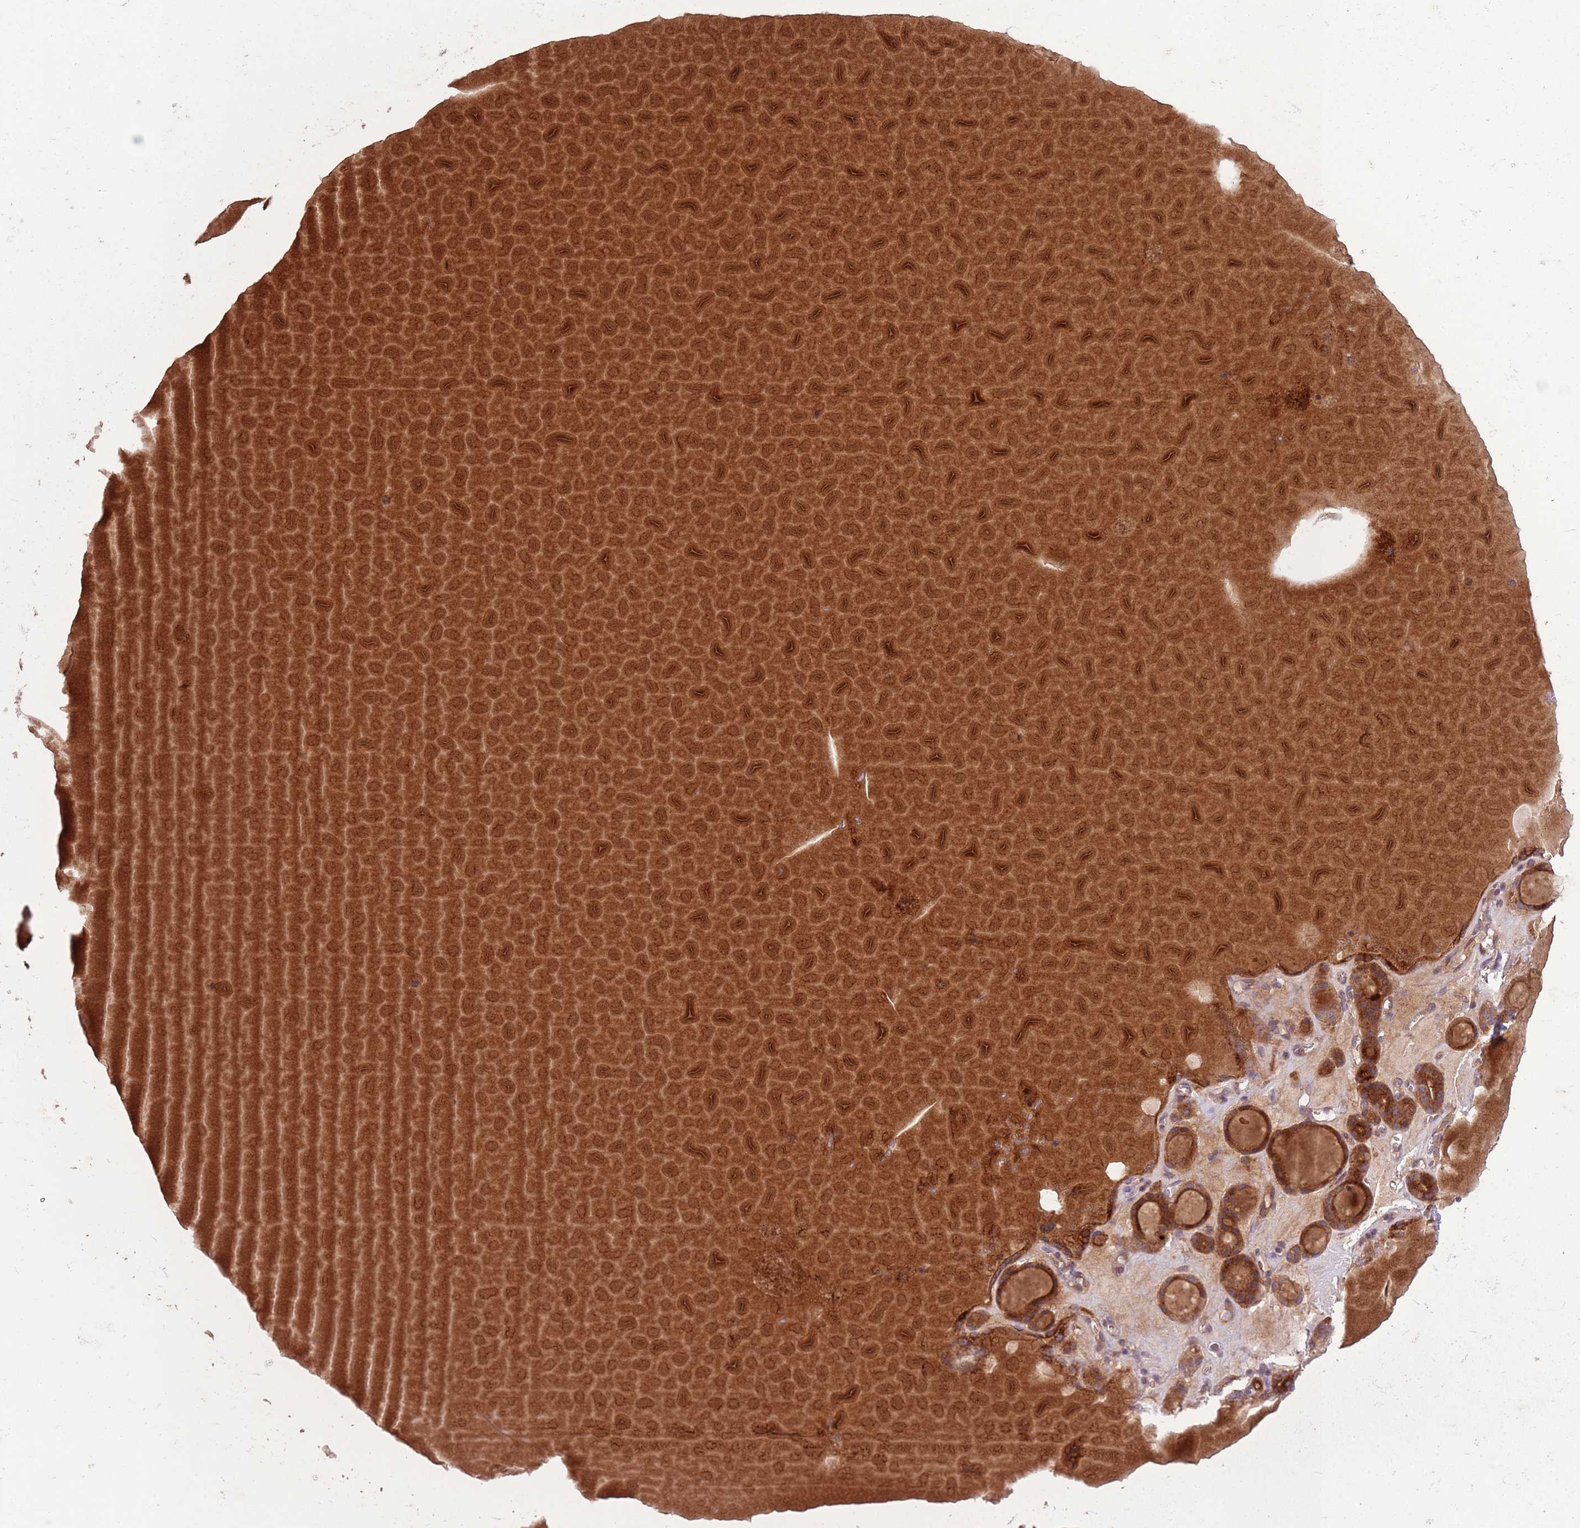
{"staining": {"intensity": "strong", "quantity": ">75%", "location": "cytoplasmic/membranous"}, "tissue": "thyroid gland", "cell_type": "Glandular cells", "image_type": "normal", "snomed": [{"axis": "morphology", "description": "Normal tissue, NOS"}, {"axis": "topography", "description": "Thyroid gland"}], "caption": "A high-resolution image shows immunohistochemistry staining of unremarkable thyroid gland, which demonstrates strong cytoplasmic/membranous expression in about >75% of glandular cells. (DAB = brown stain, brightfield microscopy at high magnification).", "gene": "ANKRD24", "patient": {"sex": "female", "age": 22}}